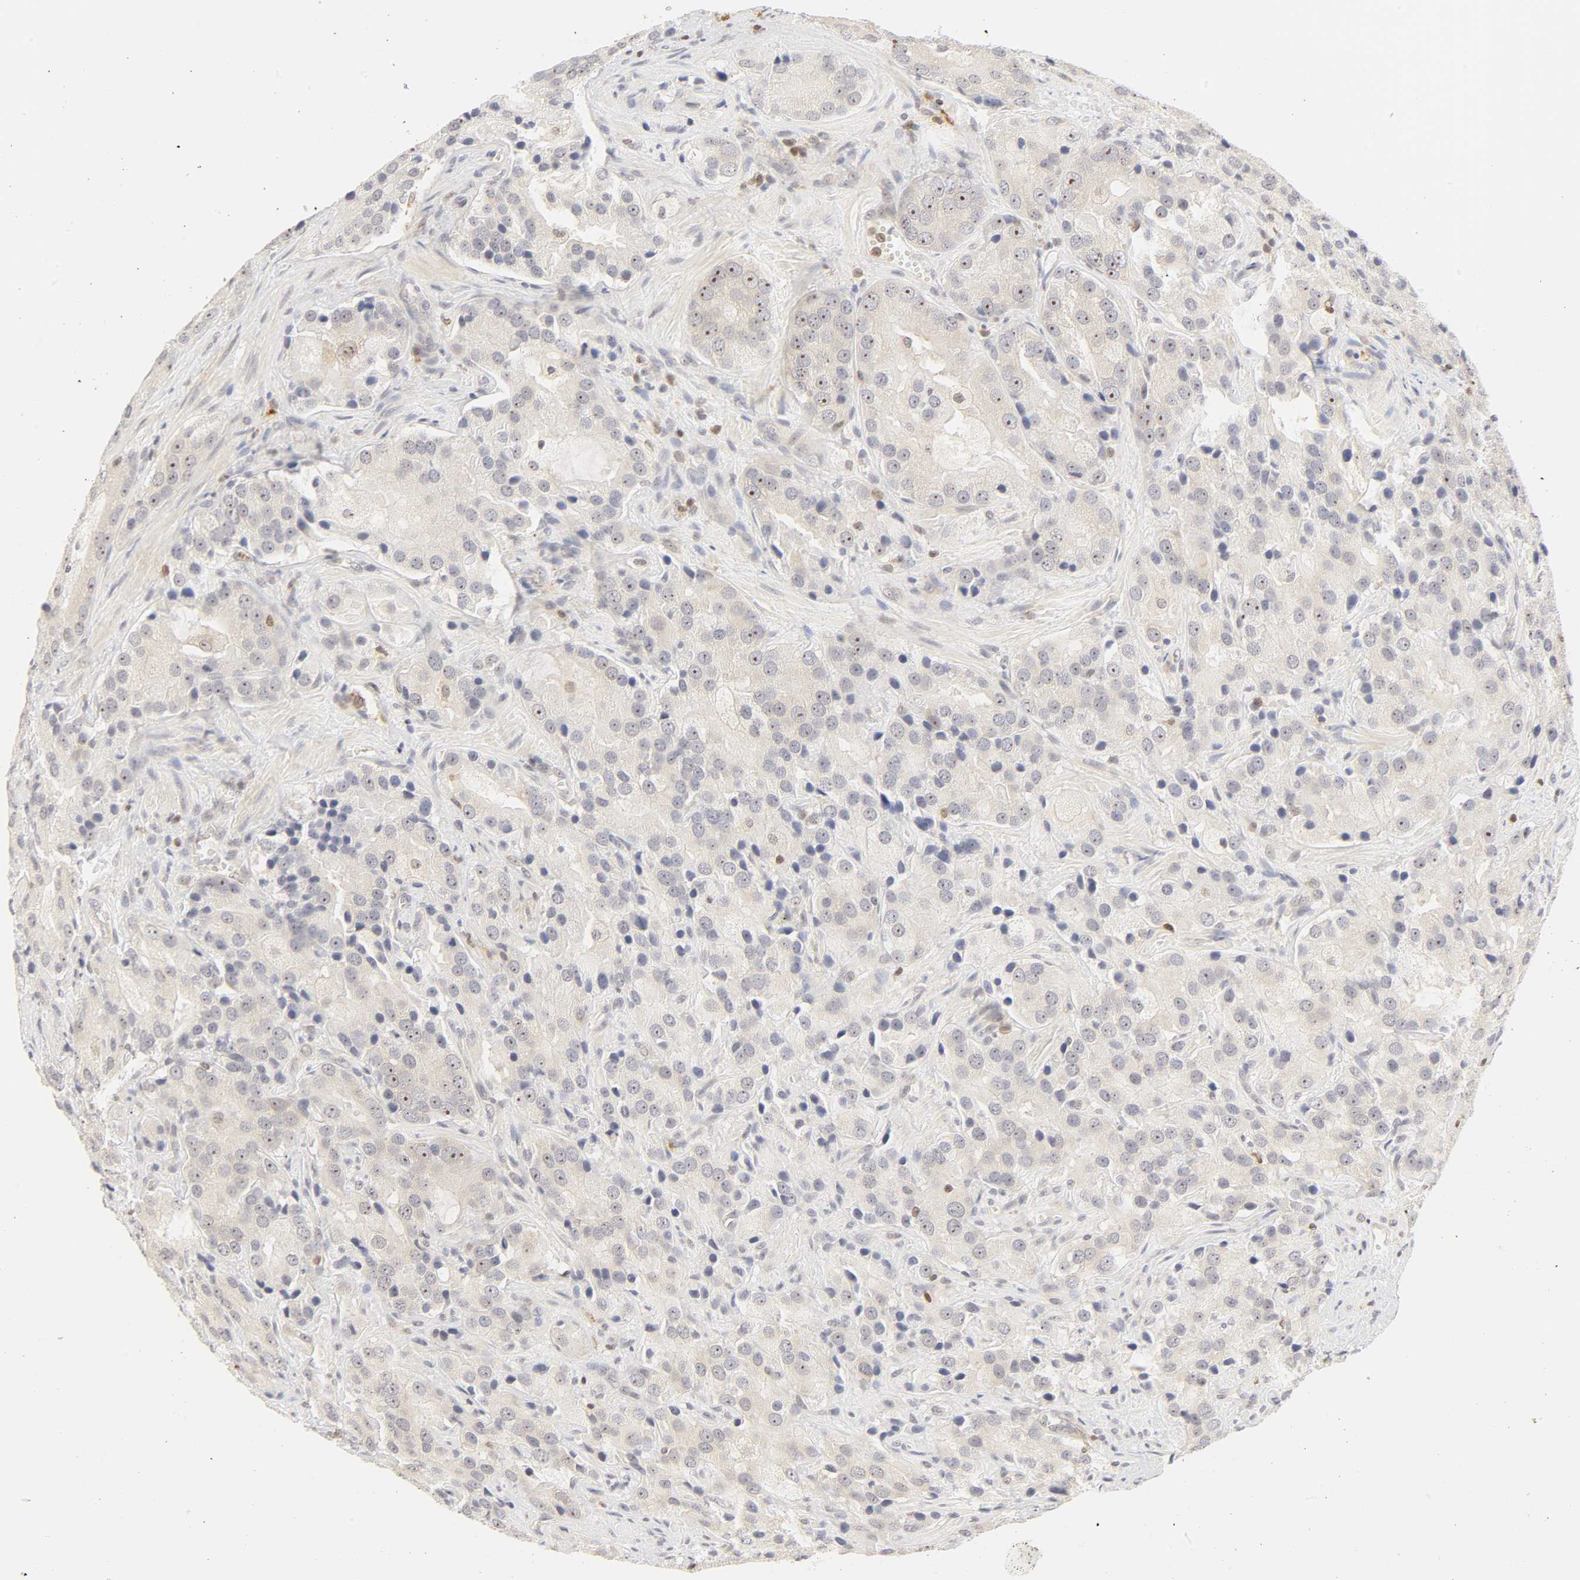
{"staining": {"intensity": "weak", "quantity": "<25%", "location": "nuclear"}, "tissue": "prostate cancer", "cell_type": "Tumor cells", "image_type": "cancer", "snomed": [{"axis": "morphology", "description": "Adenocarcinoma, High grade"}, {"axis": "topography", "description": "Prostate"}], "caption": "Prostate cancer (high-grade adenocarcinoma) stained for a protein using immunohistochemistry (IHC) displays no positivity tumor cells.", "gene": "KIF2A", "patient": {"sex": "male", "age": 70}}